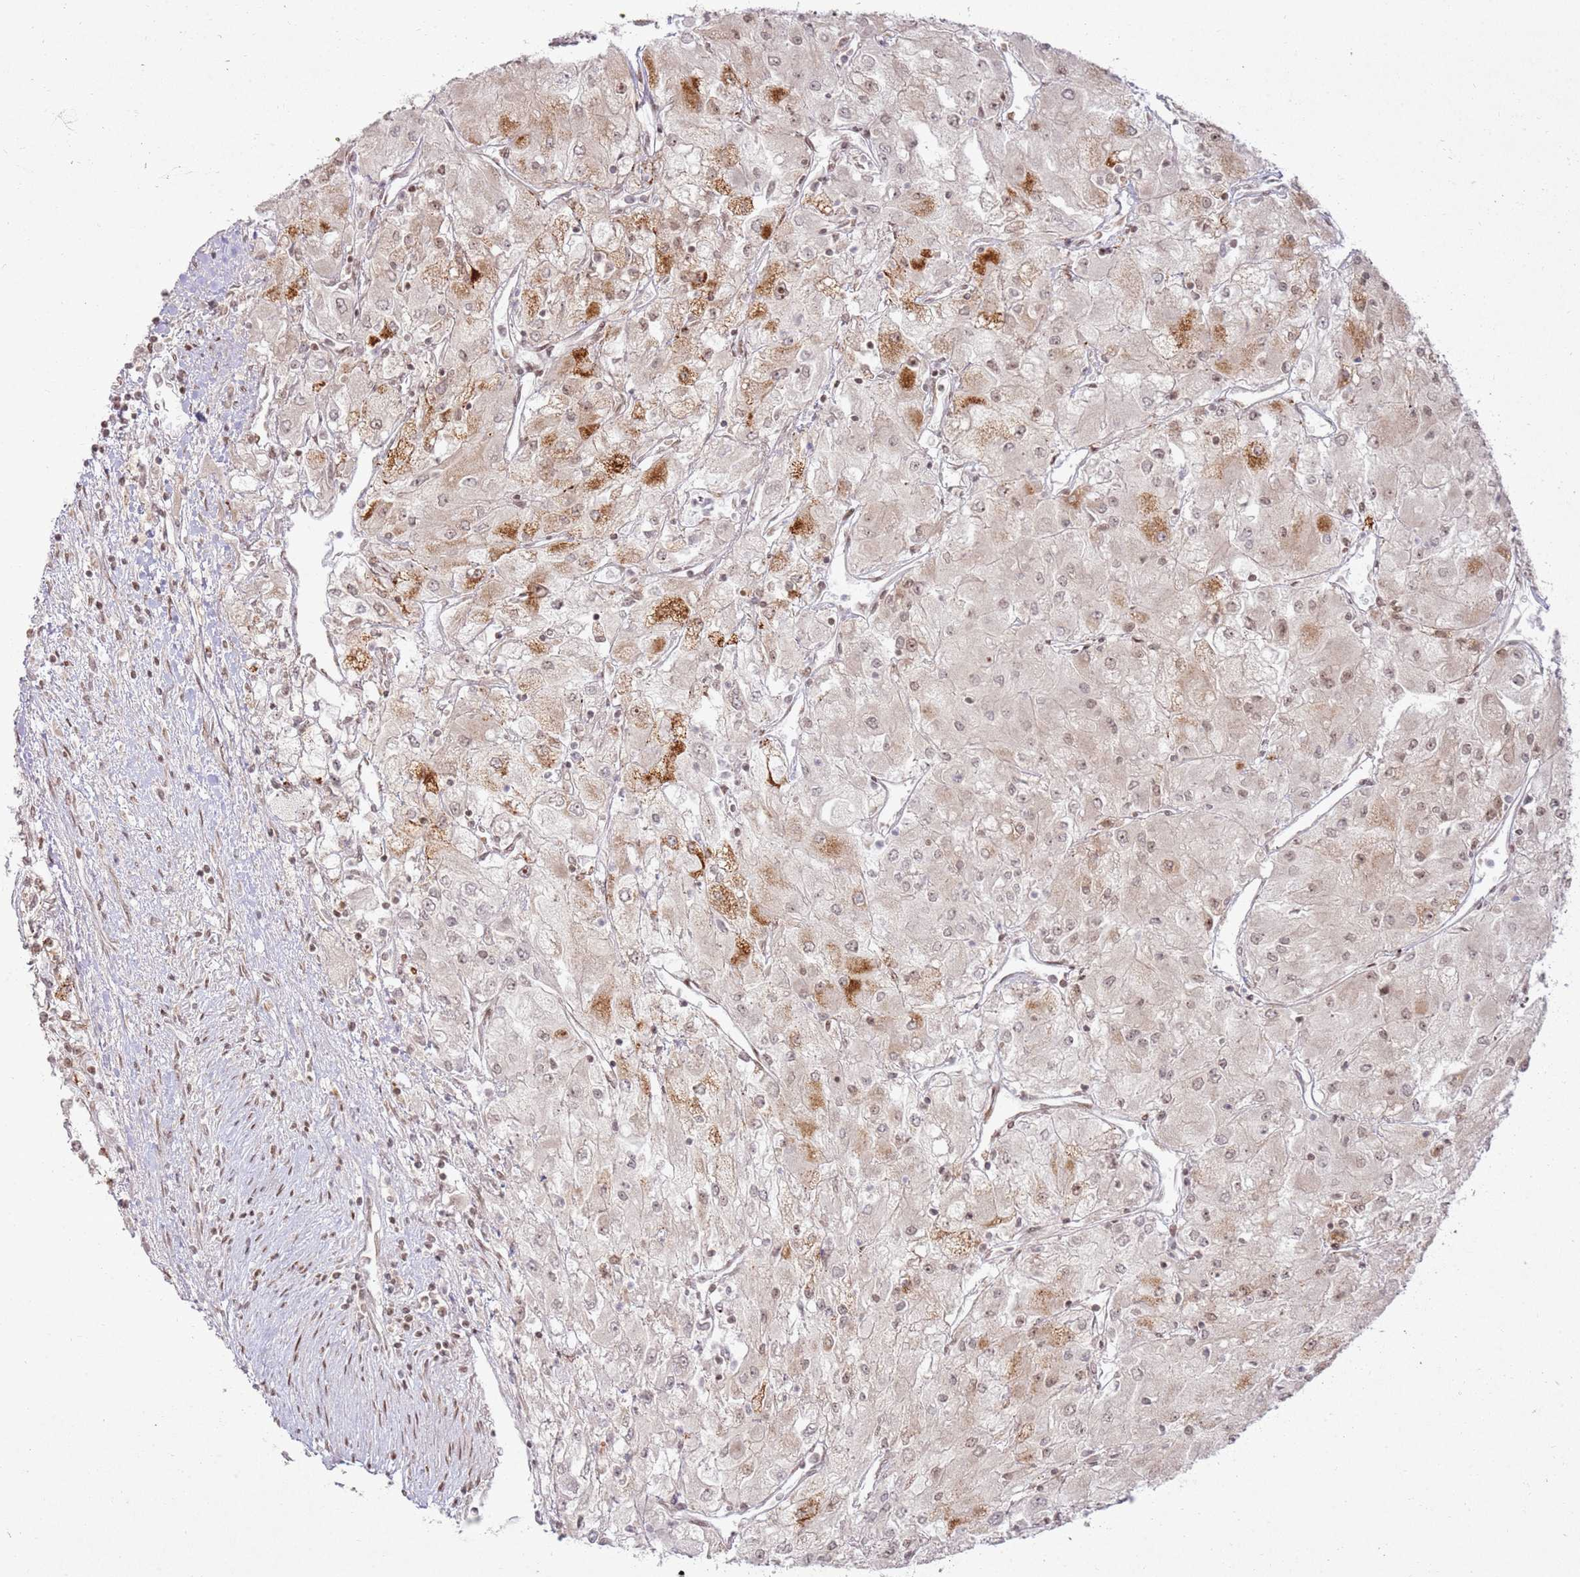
{"staining": {"intensity": "moderate", "quantity": "<25%", "location": "cytoplasmic/membranous,nuclear"}, "tissue": "renal cancer", "cell_type": "Tumor cells", "image_type": "cancer", "snomed": [{"axis": "morphology", "description": "Adenocarcinoma, NOS"}, {"axis": "topography", "description": "Kidney"}], "caption": "Immunohistochemical staining of human renal cancer demonstrates moderate cytoplasmic/membranous and nuclear protein staining in about <25% of tumor cells.", "gene": "KLHL36", "patient": {"sex": "male", "age": 80}}